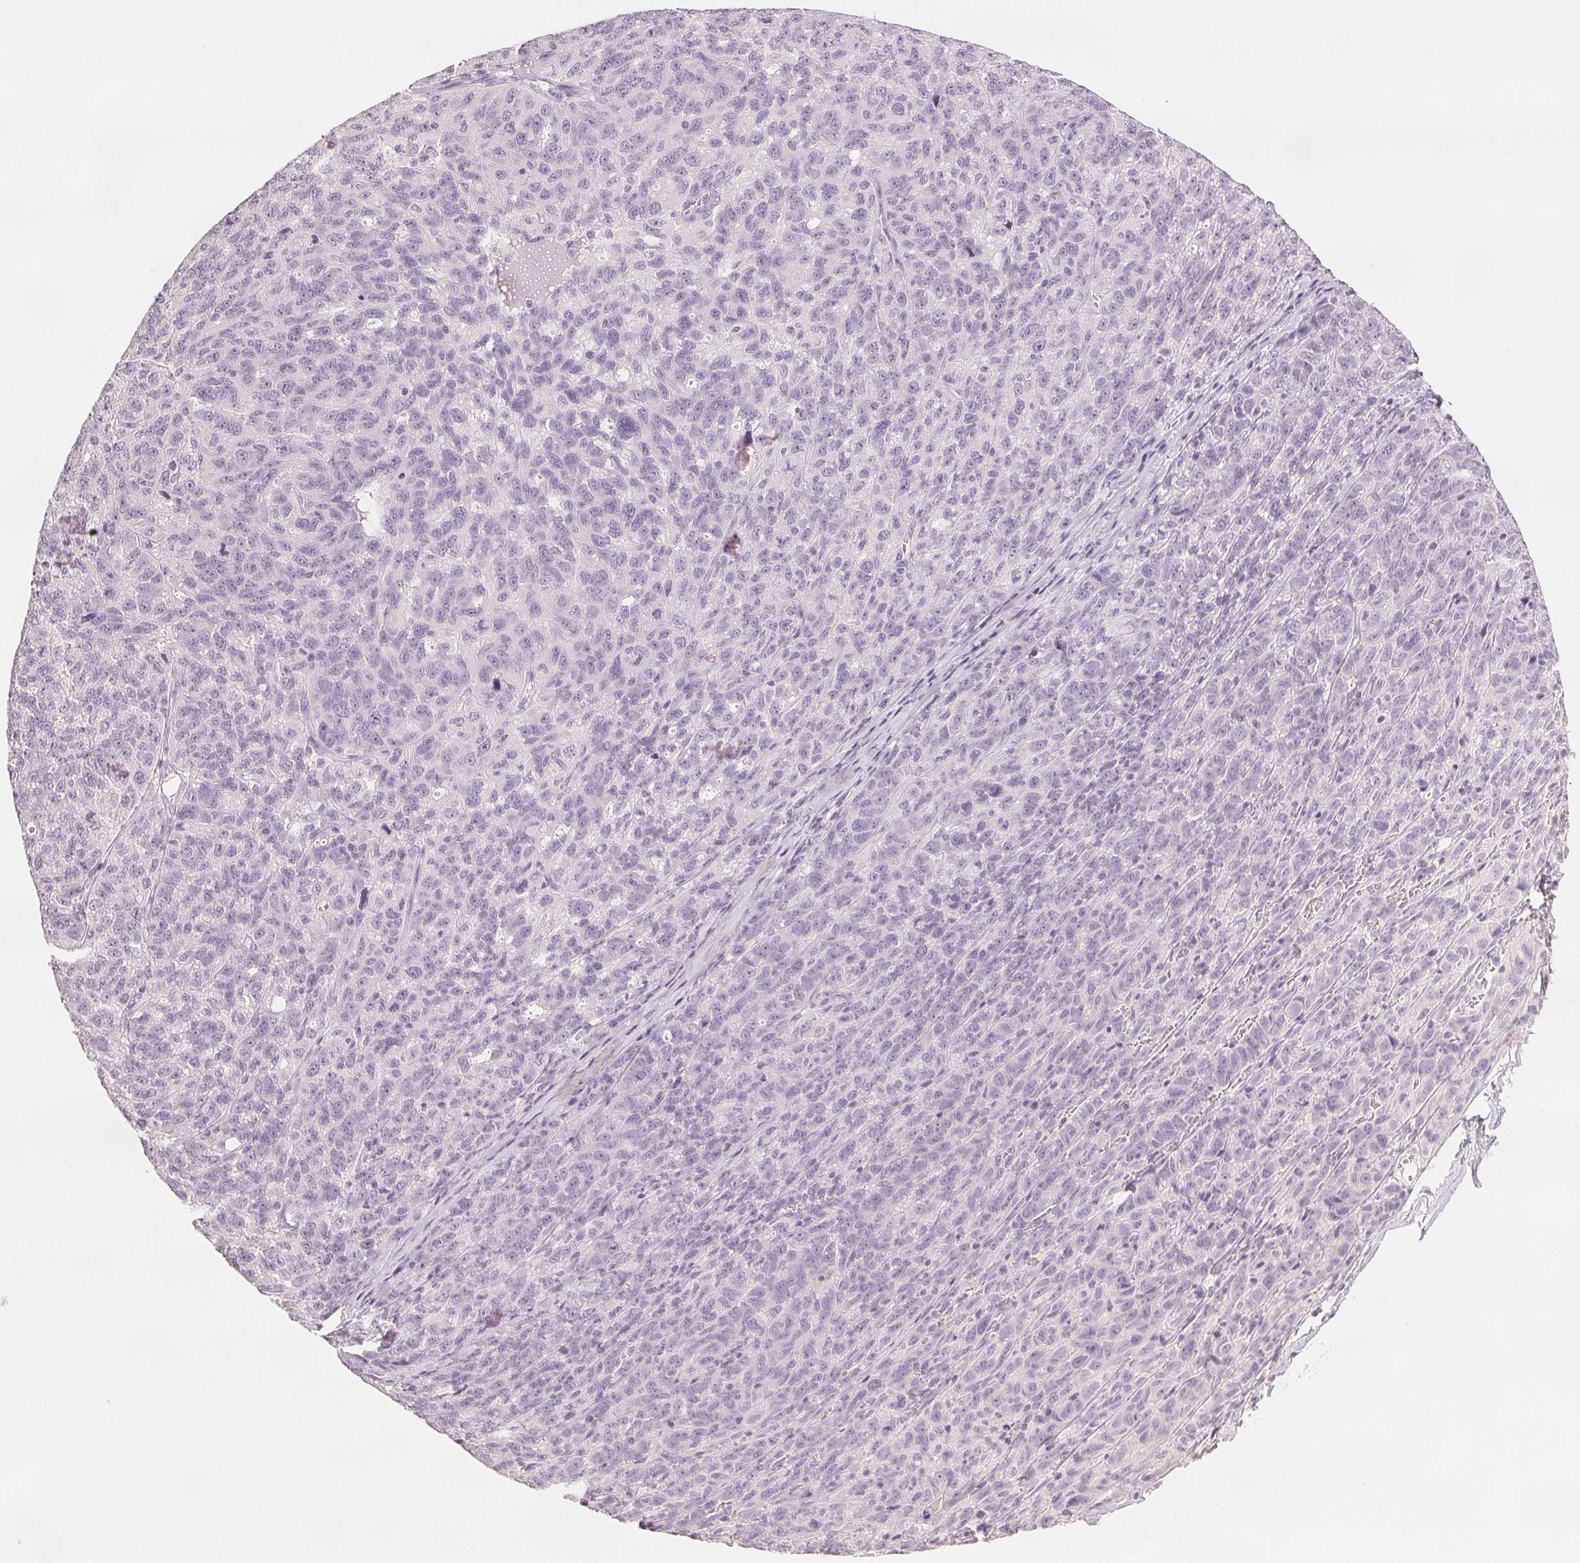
{"staining": {"intensity": "negative", "quantity": "none", "location": "none"}, "tissue": "ovarian cancer", "cell_type": "Tumor cells", "image_type": "cancer", "snomed": [{"axis": "morphology", "description": "Cystadenocarcinoma, serous, NOS"}, {"axis": "topography", "description": "Ovary"}], "caption": "Immunohistochemical staining of human ovarian serous cystadenocarcinoma reveals no significant expression in tumor cells.", "gene": "SCGN", "patient": {"sex": "female", "age": 71}}